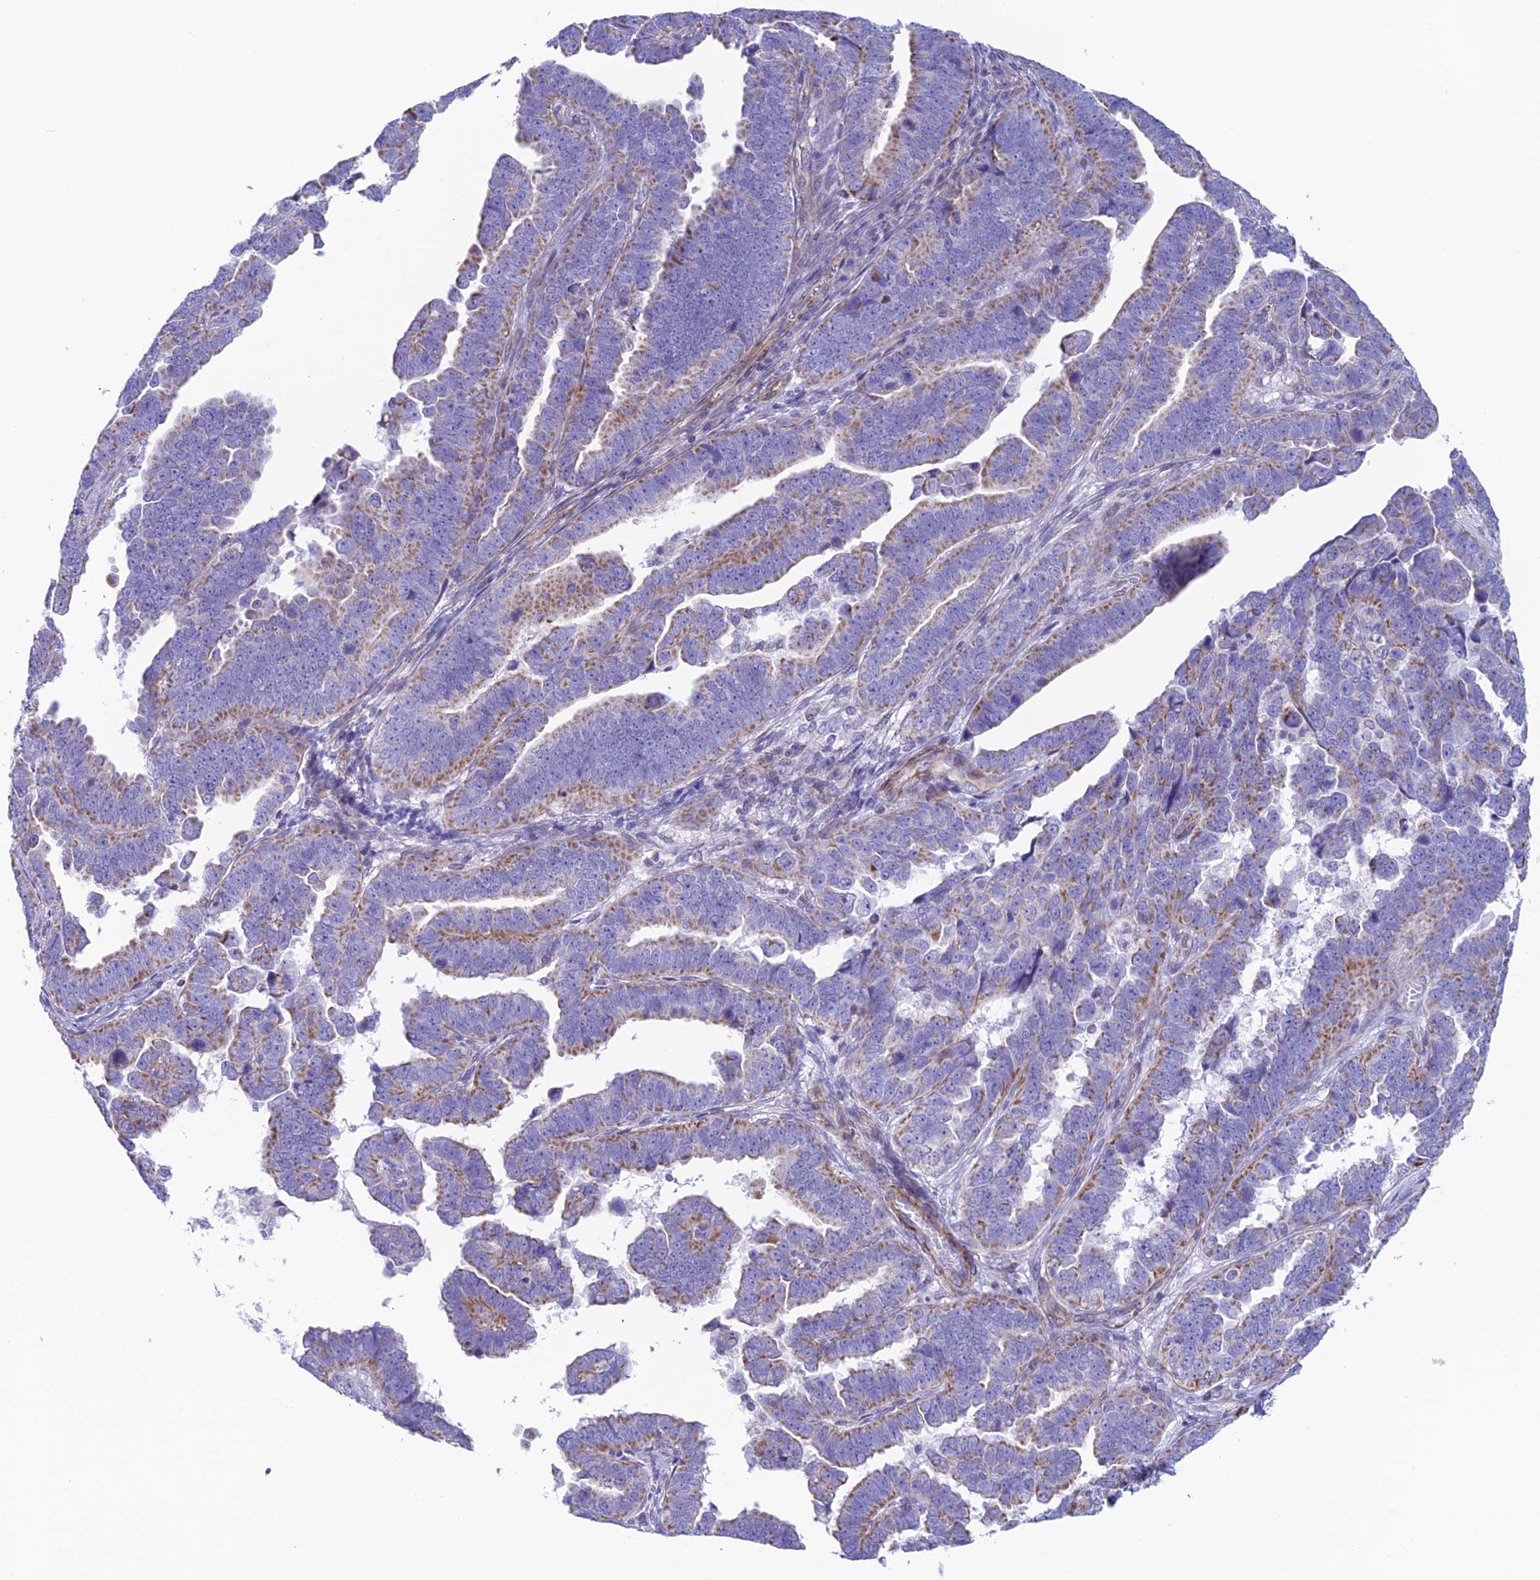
{"staining": {"intensity": "moderate", "quantity": "25%-75%", "location": "cytoplasmic/membranous"}, "tissue": "endometrial cancer", "cell_type": "Tumor cells", "image_type": "cancer", "snomed": [{"axis": "morphology", "description": "Adenocarcinoma, NOS"}, {"axis": "topography", "description": "Endometrium"}], "caption": "There is medium levels of moderate cytoplasmic/membranous staining in tumor cells of endometrial adenocarcinoma, as demonstrated by immunohistochemical staining (brown color).", "gene": "POMGNT1", "patient": {"sex": "female", "age": 75}}